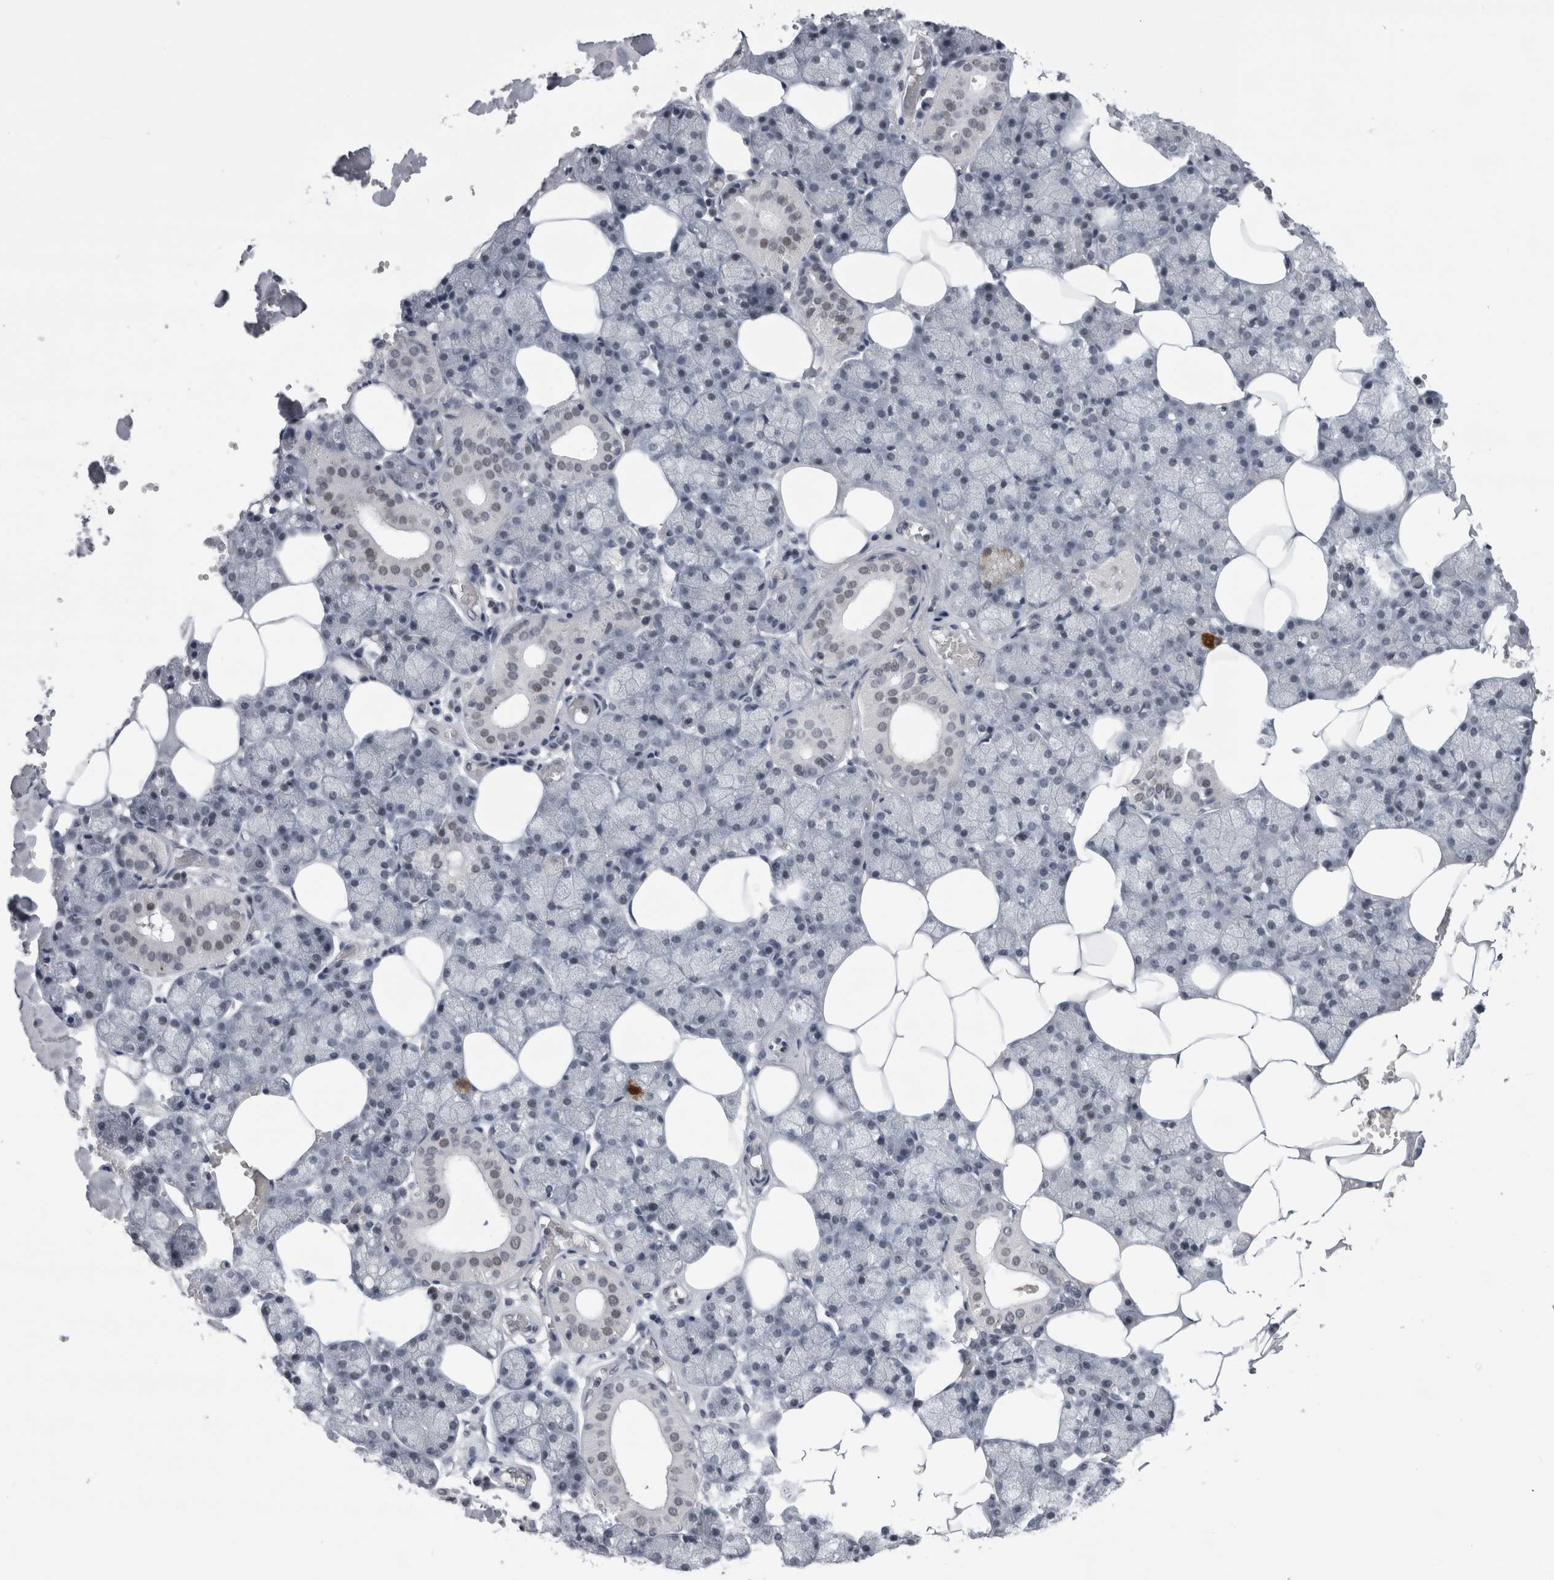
{"staining": {"intensity": "negative", "quantity": "none", "location": "none"}, "tissue": "salivary gland", "cell_type": "Glandular cells", "image_type": "normal", "snomed": [{"axis": "morphology", "description": "Normal tissue, NOS"}, {"axis": "topography", "description": "Salivary gland"}], "caption": "Image shows no protein expression in glandular cells of unremarkable salivary gland. (DAB (3,3'-diaminobenzidine) IHC, high magnification).", "gene": "PSMB2", "patient": {"sex": "male", "age": 62}}